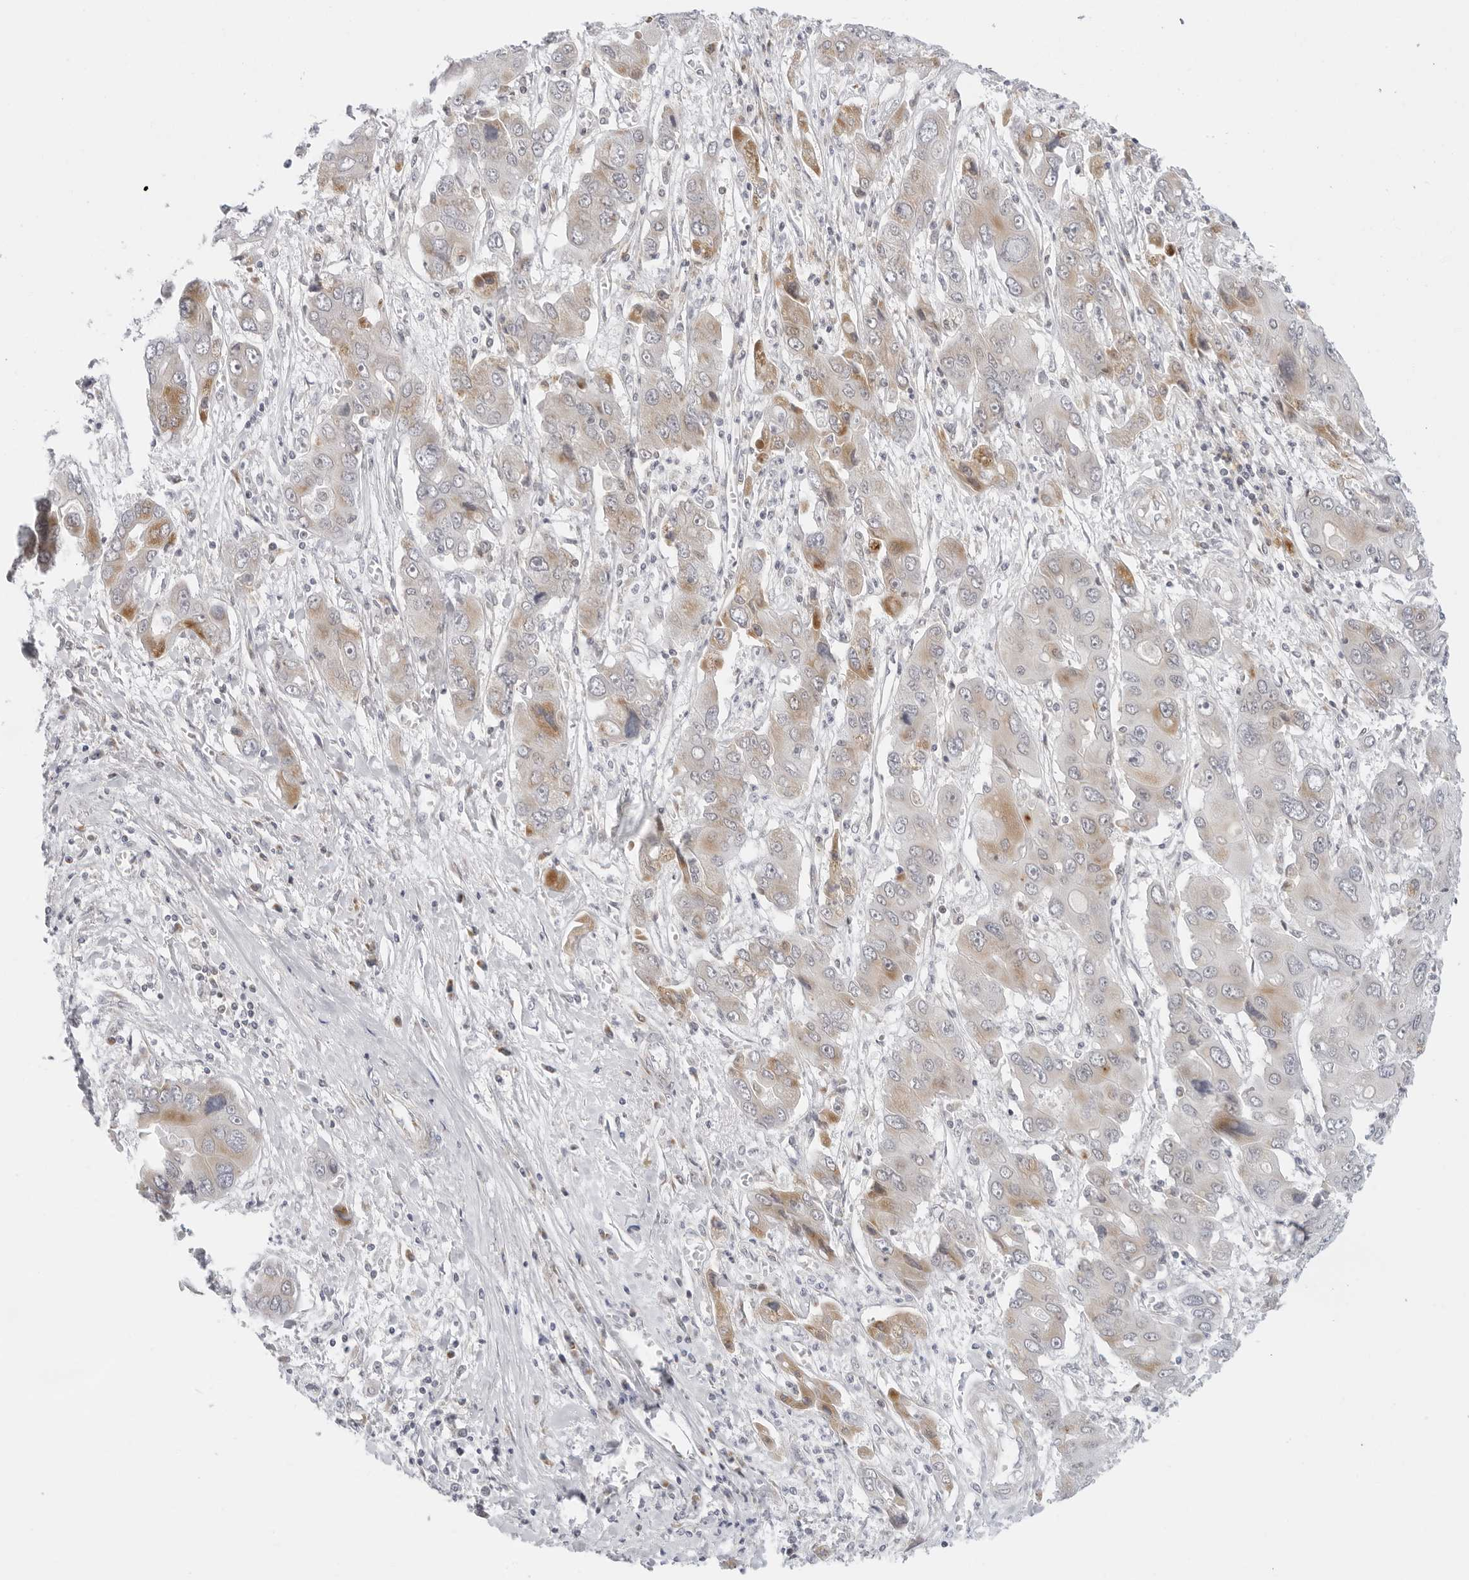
{"staining": {"intensity": "moderate", "quantity": "<25%", "location": "cytoplasmic/membranous"}, "tissue": "liver cancer", "cell_type": "Tumor cells", "image_type": "cancer", "snomed": [{"axis": "morphology", "description": "Cholangiocarcinoma"}, {"axis": "topography", "description": "Liver"}], "caption": "Approximately <25% of tumor cells in cholangiocarcinoma (liver) show moderate cytoplasmic/membranous protein staining as visualized by brown immunohistochemical staining.", "gene": "CIART", "patient": {"sex": "male", "age": 67}}